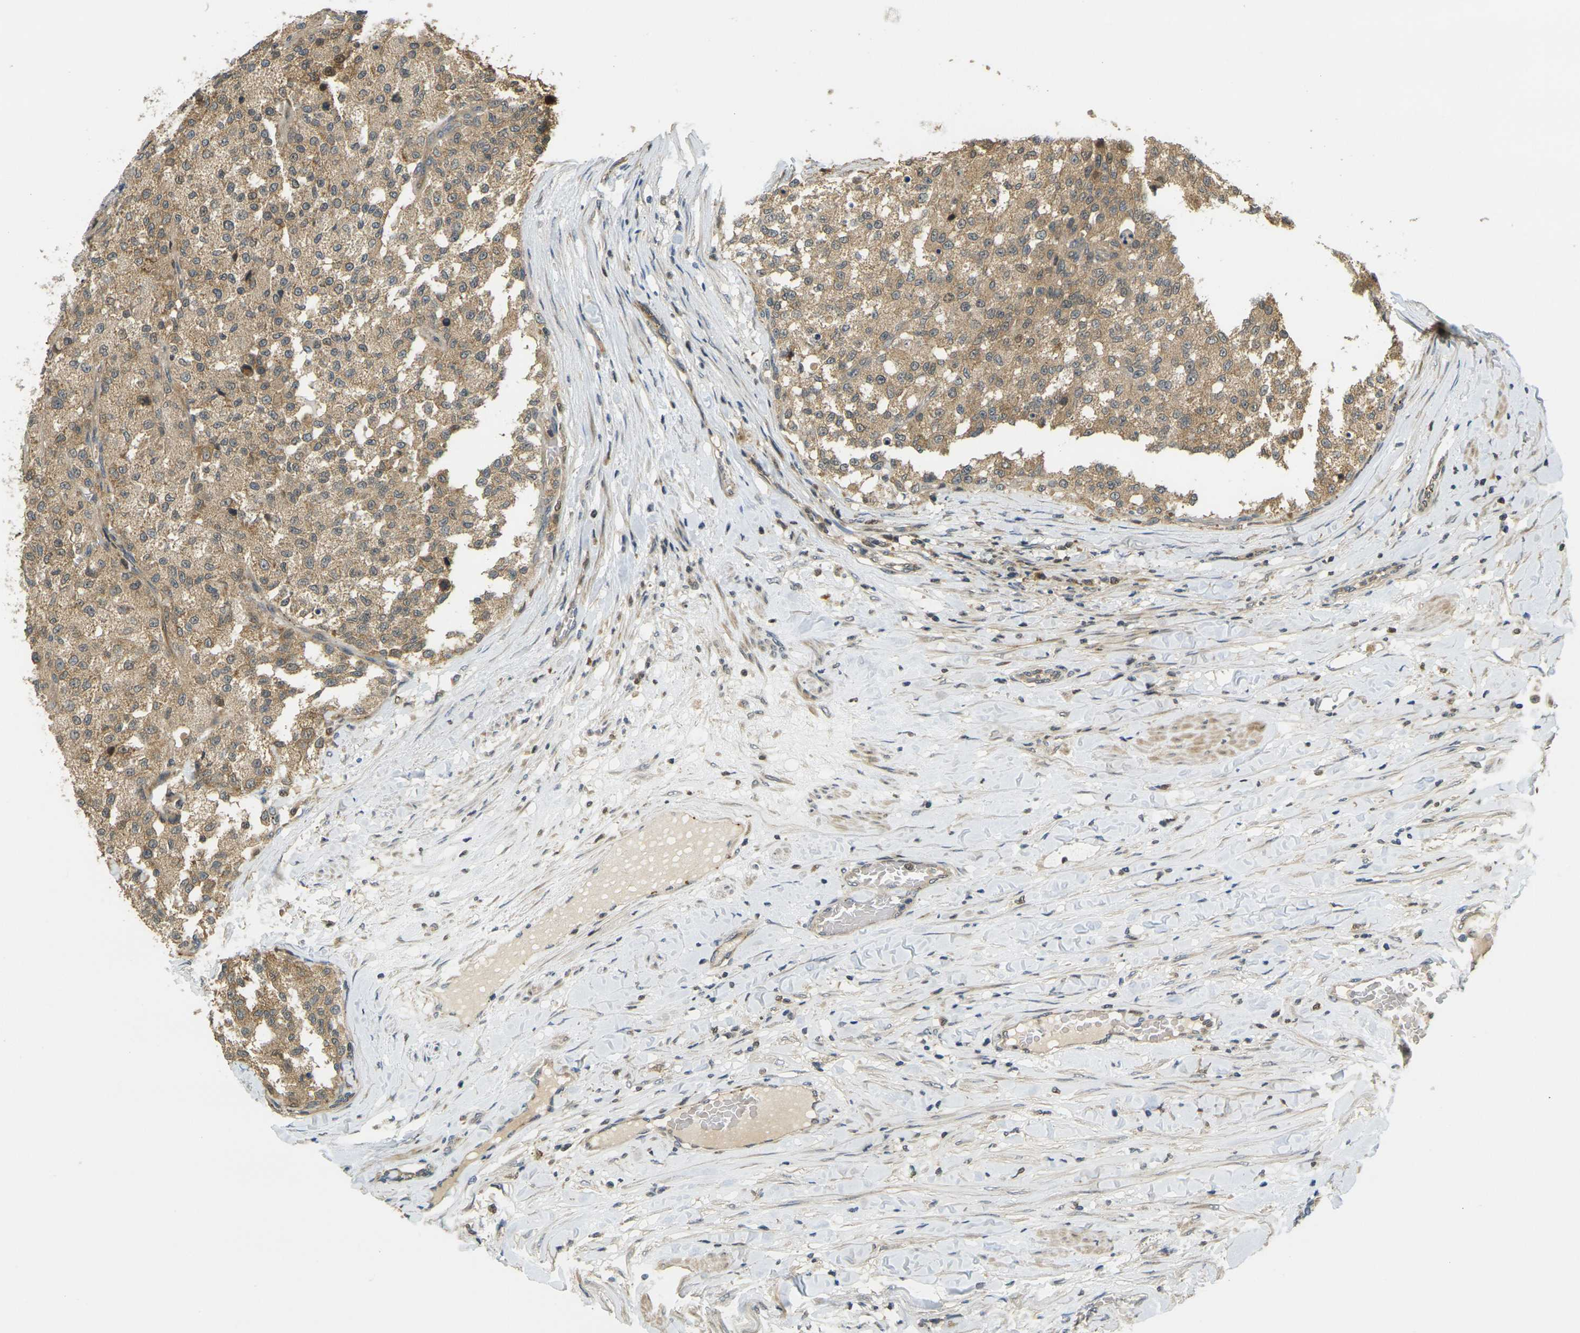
{"staining": {"intensity": "moderate", "quantity": ">75%", "location": "cytoplasmic/membranous"}, "tissue": "testis cancer", "cell_type": "Tumor cells", "image_type": "cancer", "snomed": [{"axis": "morphology", "description": "Seminoma, NOS"}, {"axis": "topography", "description": "Testis"}], "caption": "Tumor cells demonstrate medium levels of moderate cytoplasmic/membranous staining in about >75% of cells in seminoma (testis). The protein is stained brown, and the nuclei are stained in blue (DAB IHC with brightfield microscopy, high magnification).", "gene": "KLHL8", "patient": {"sex": "male", "age": 59}}